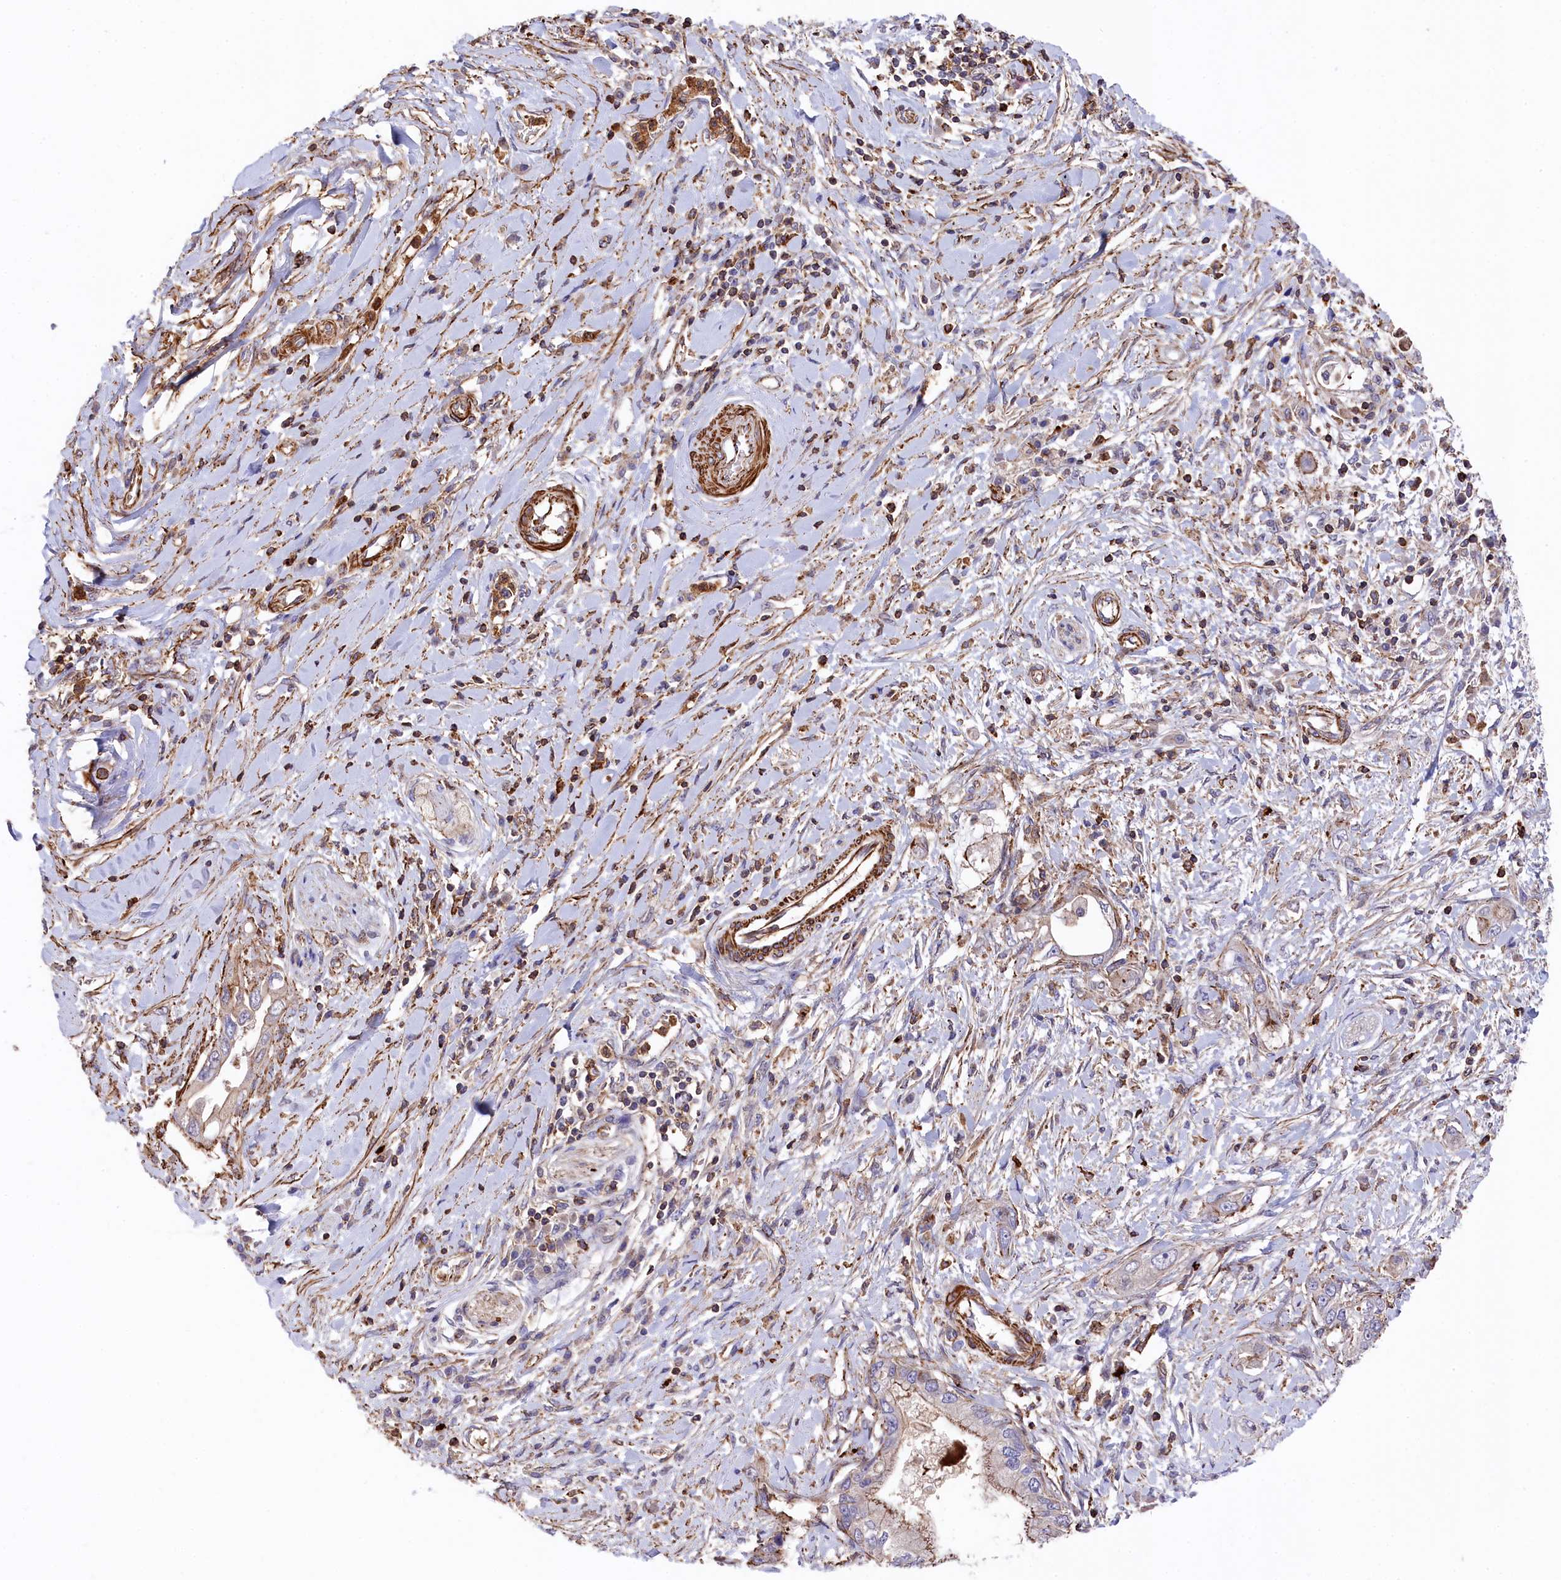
{"staining": {"intensity": "weak", "quantity": "<25%", "location": "cytoplasmic/membranous"}, "tissue": "pancreatic cancer", "cell_type": "Tumor cells", "image_type": "cancer", "snomed": [{"axis": "morphology", "description": "Inflammation, NOS"}, {"axis": "morphology", "description": "Adenocarcinoma, NOS"}, {"axis": "topography", "description": "Pancreas"}], "caption": "Photomicrograph shows no protein staining in tumor cells of pancreatic adenocarcinoma tissue.", "gene": "RAPSN", "patient": {"sex": "female", "age": 56}}